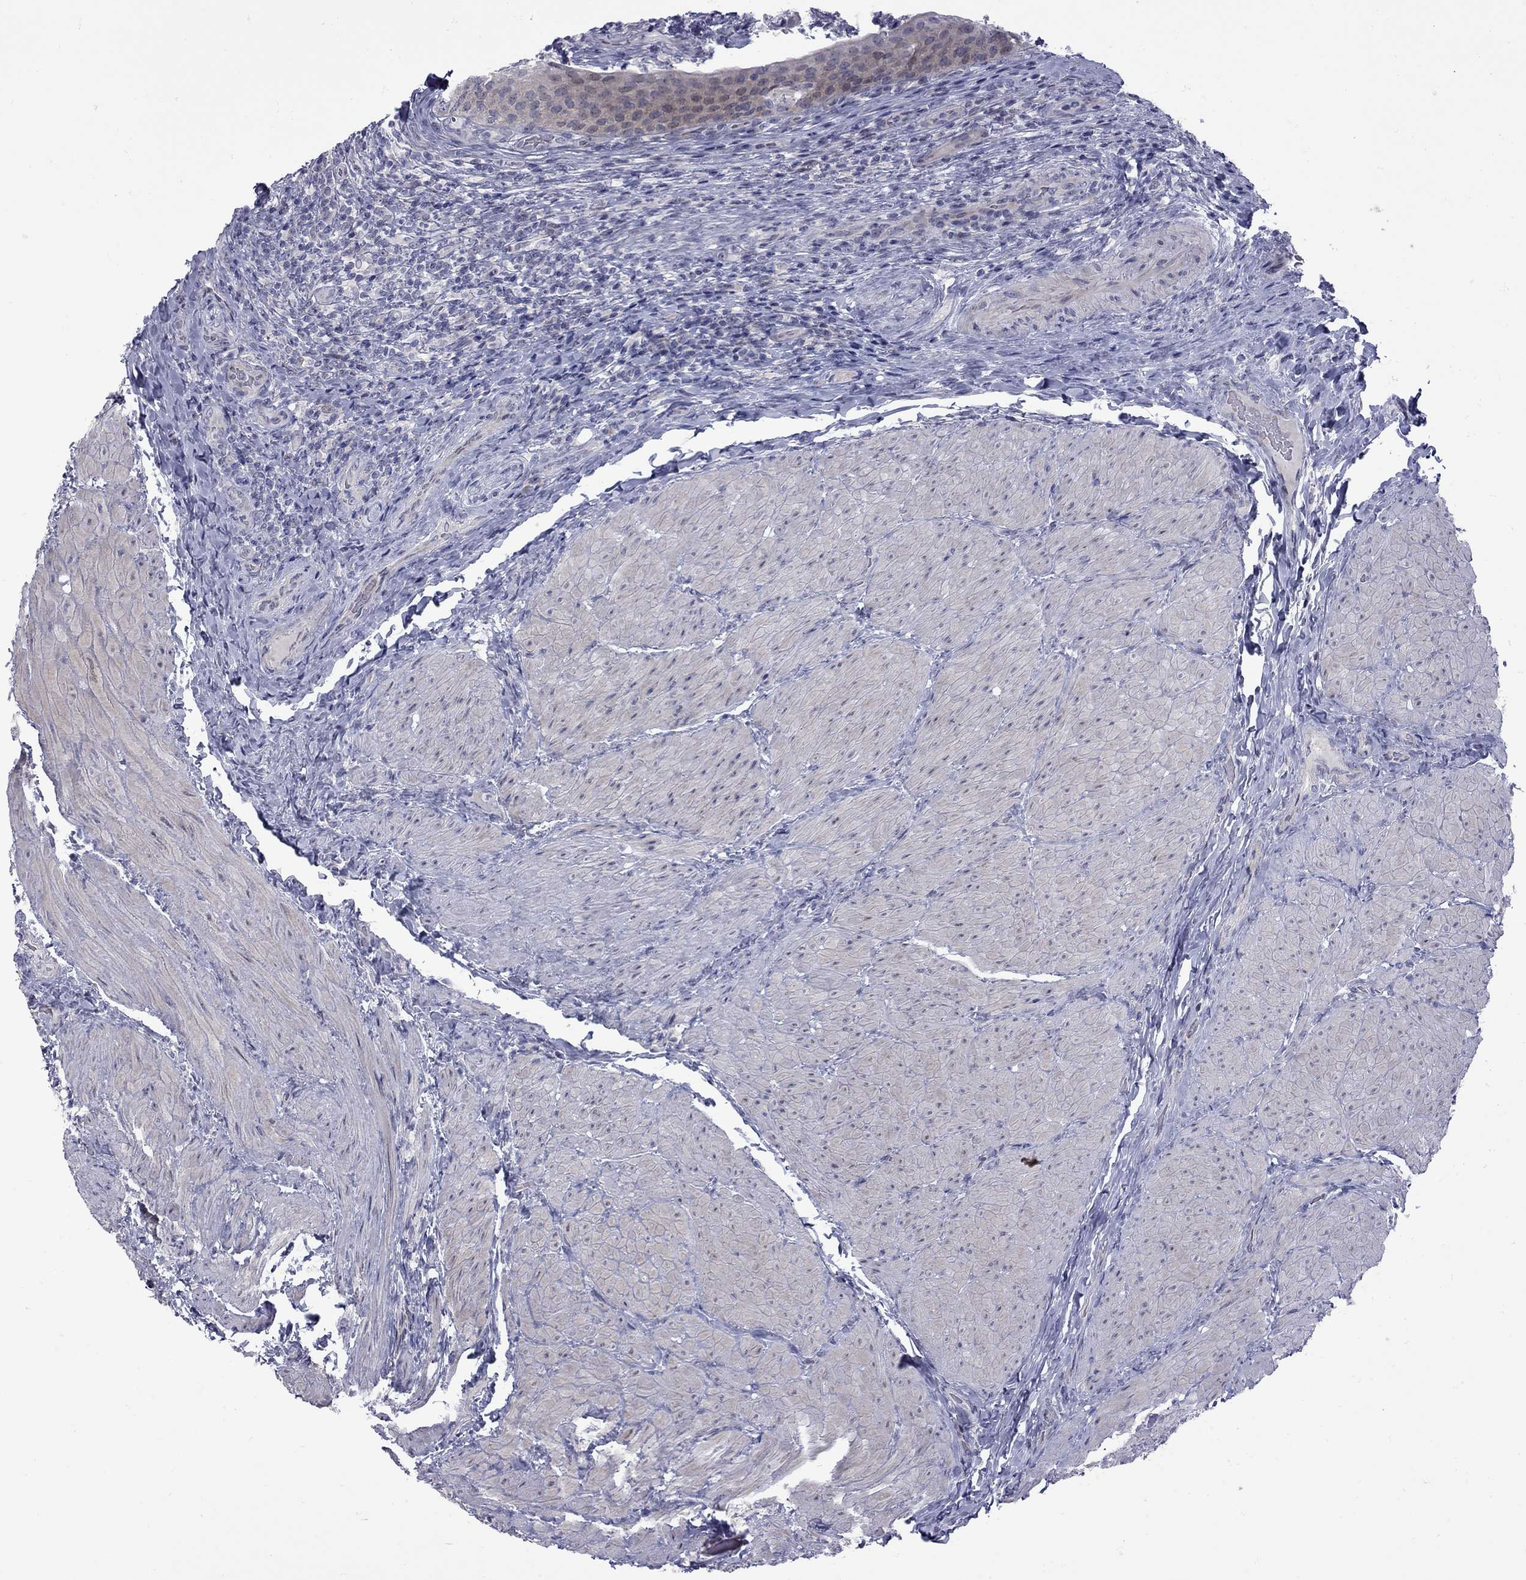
{"staining": {"intensity": "weak", "quantity": "<25%", "location": "cytoplasmic/membranous"}, "tissue": "urinary bladder", "cell_type": "Urothelial cells", "image_type": "normal", "snomed": [{"axis": "morphology", "description": "Normal tissue, NOS"}, {"axis": "topography", "description": "Urinary bladder"}, {"axis": "topography", "description": "Peripheral nerve tissue"}], "caption": "Protein analysis of benign urinary bladder reveals no significant staining in urothelial cells.", "gene": "NRARP", "patient": {"sex": "male", "age": 66}}